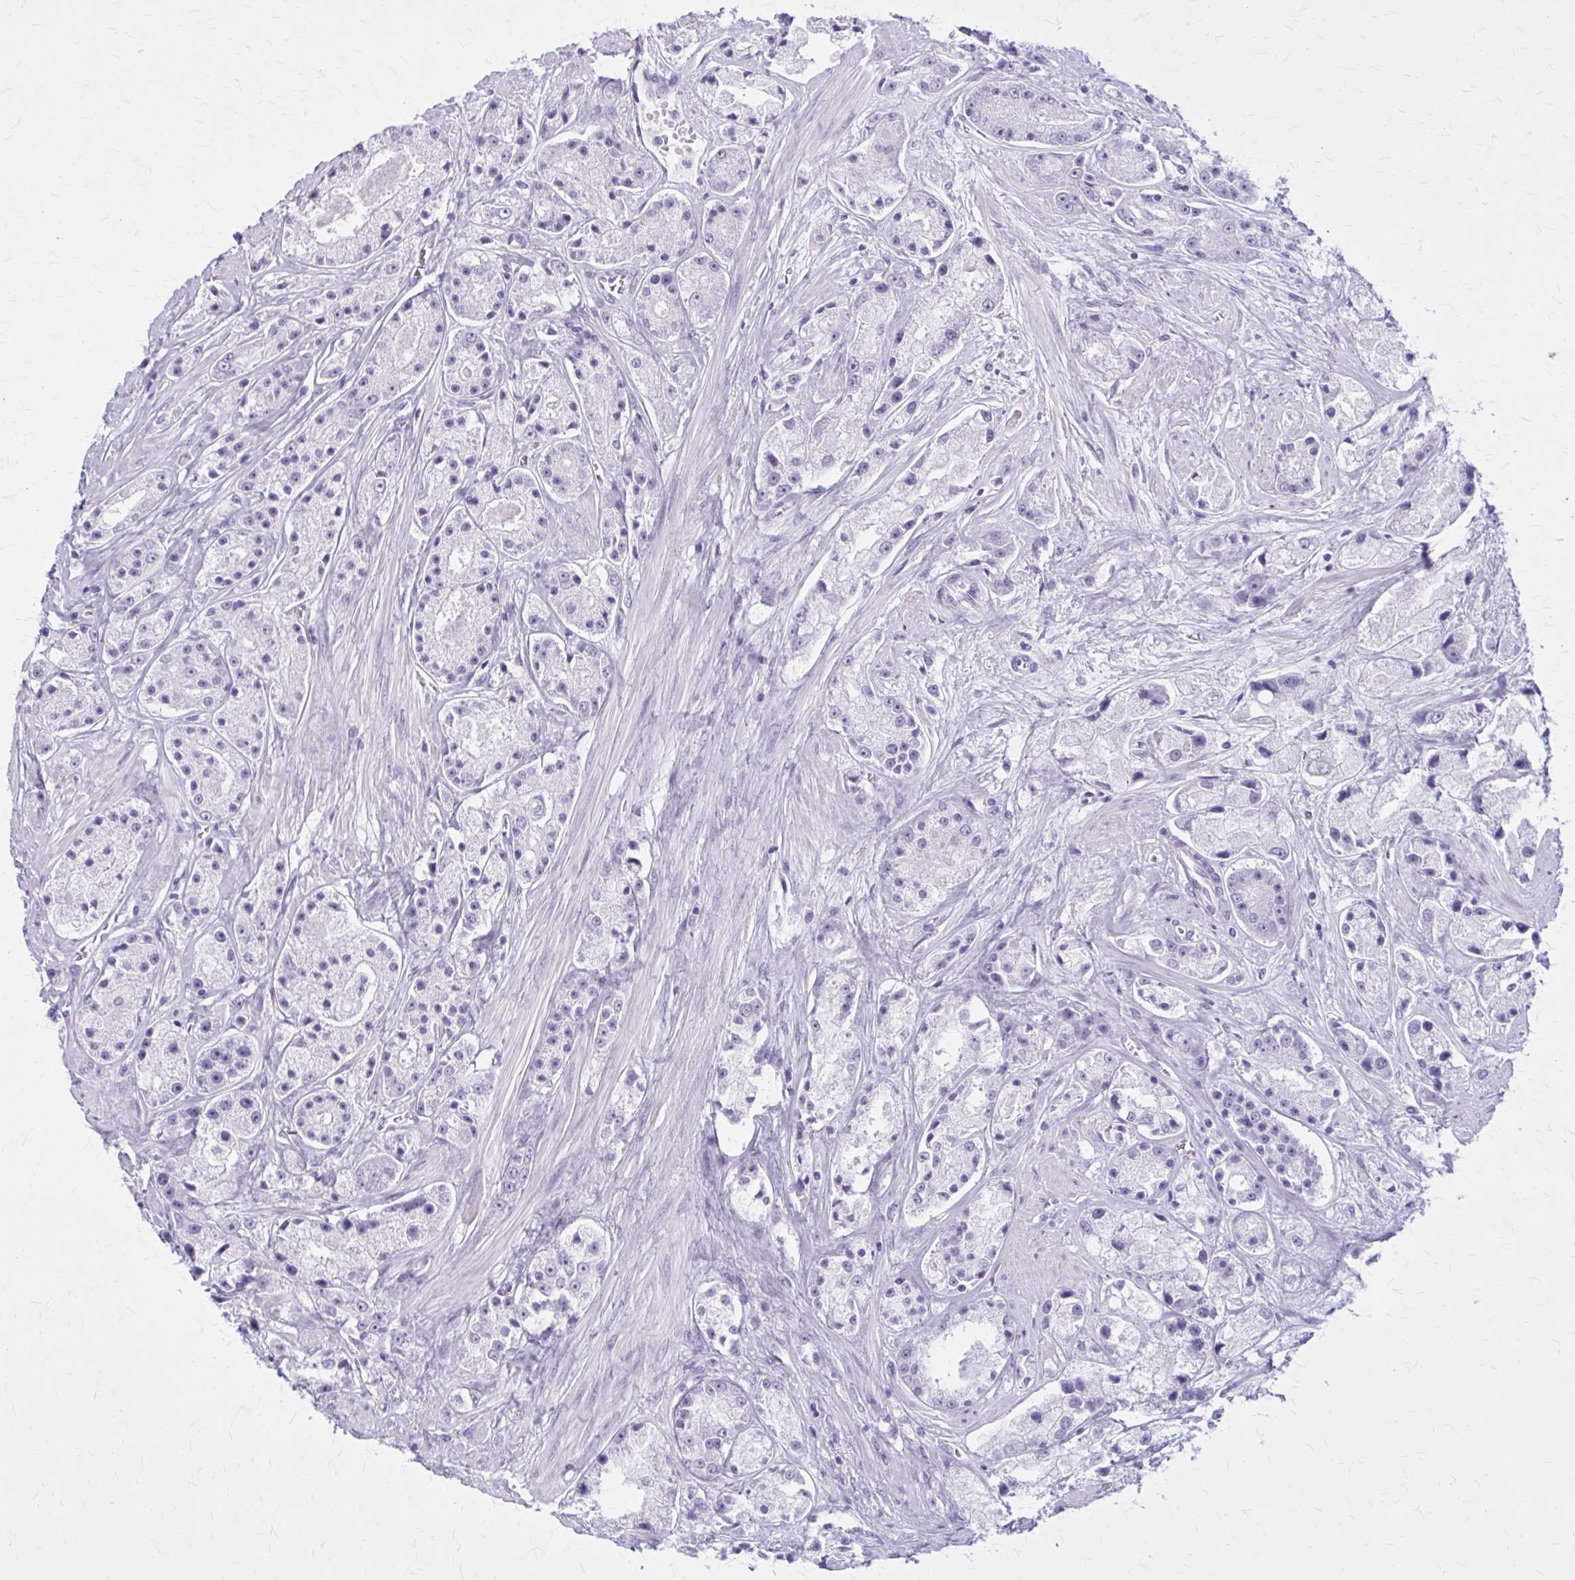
{"staining": {"intensity": "negative", "quantity": "none", "location": "none"}, "tissue": "prostate cancer", "cell_type": "Tumor cells", "image_type": "cancer", "snomed": [{"axis": "morphology", "description": "Adenocarcinoma, High grade"}, {"axis": "topography", "description": "Prostate"}], "caption": "The photomicrograph reveals no significant positivity in tumor cells of prostate adenocarcinoma (high-grade).", "gene": "GAD1", "patient": {"sex": "male", "age": 67}}